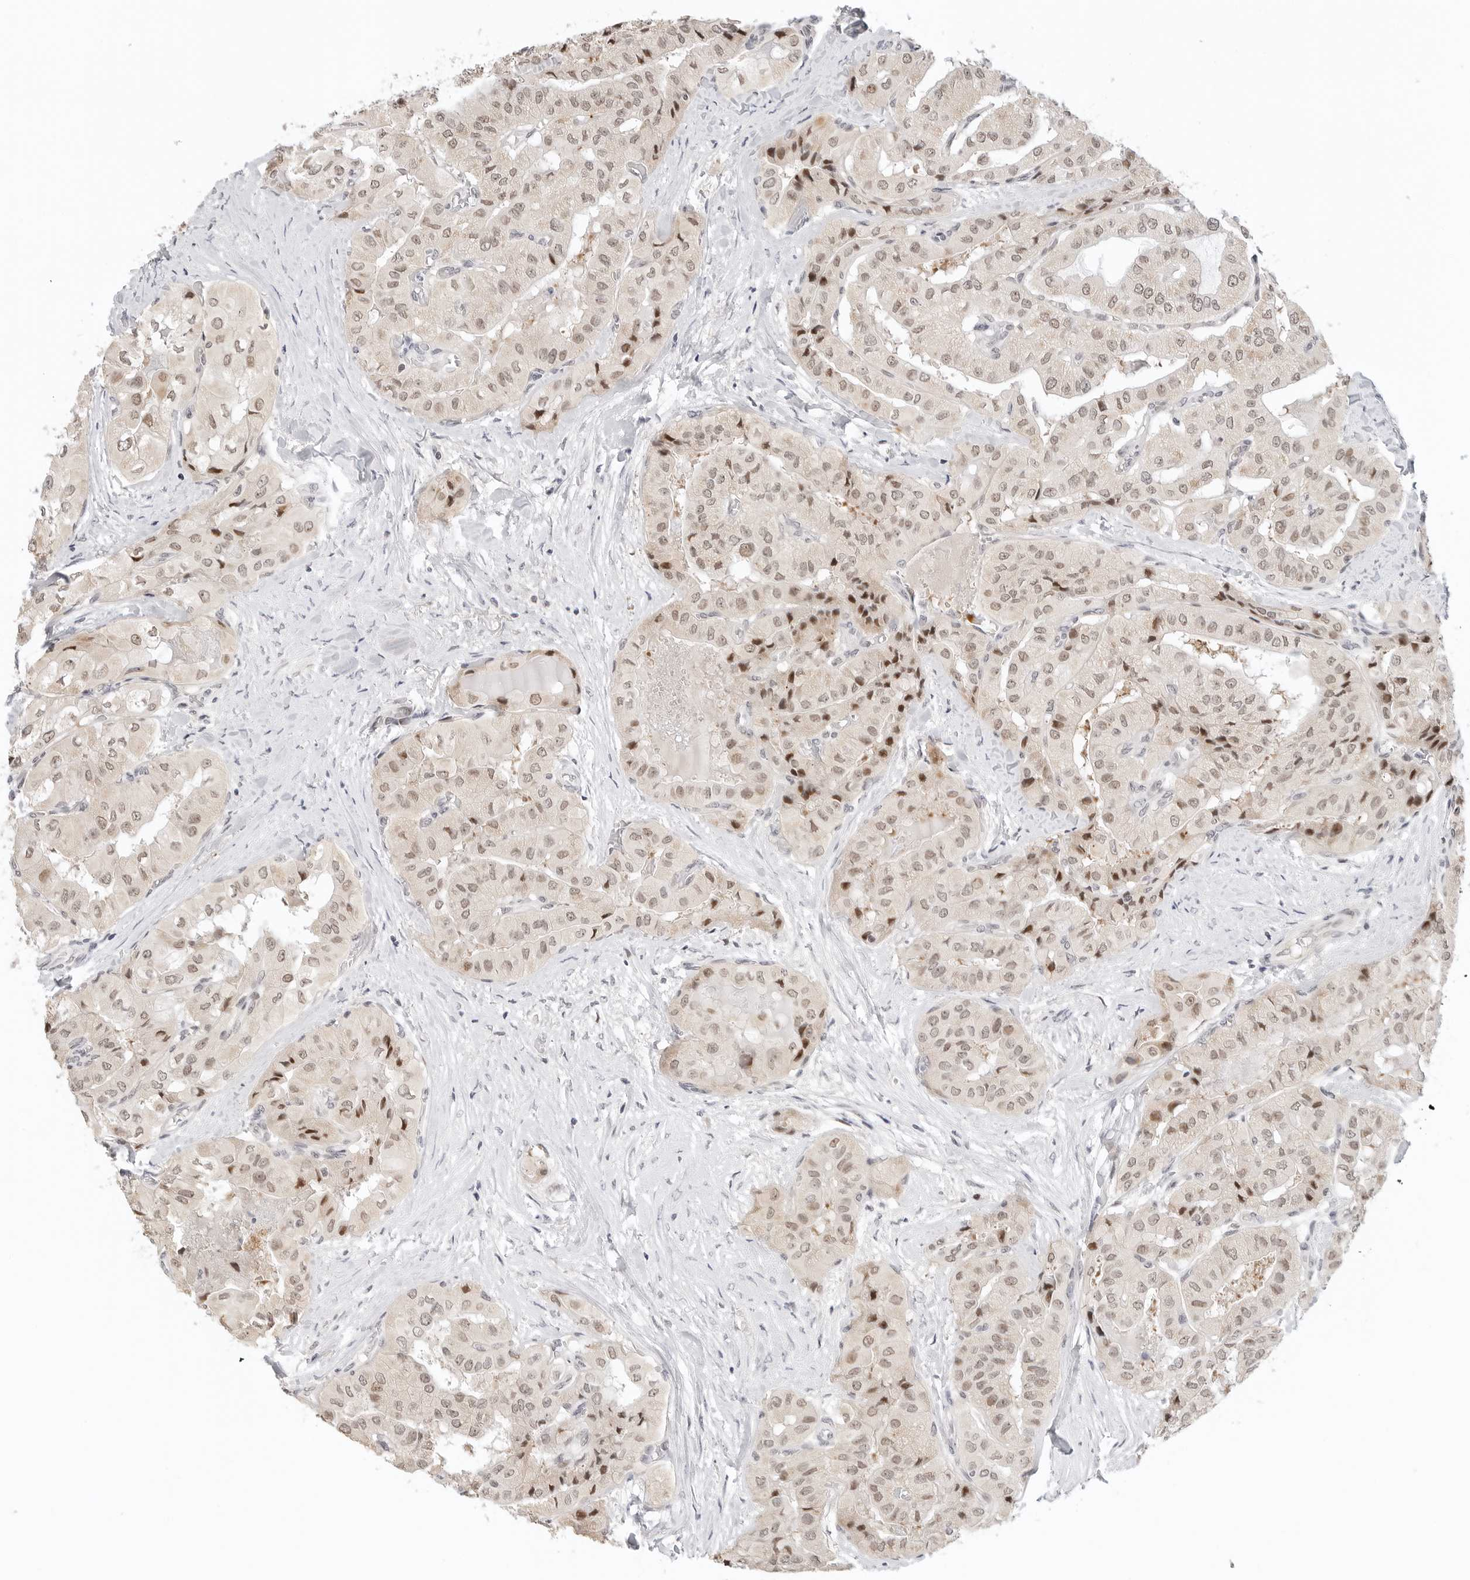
{"staining": {"intensity": "strong", "quantity": "<25%", "location": "nuclear"}, "tissue": "thyroid cancer", "cell_type": "Tumor cells", "image_type": "cancer", "snomed": [{"axis": "morphology", "description": "Papillary adenocarcinoma, NOS"}, {"axis": "topography", "description": "Thyroid gland"}], "caption": "This histopathology image reveals immunohistochemistry staining of thyroid papillary adenocarcinoma, with medium strong nuclear staining in about <25% of tumor cells.", "gene": "TSEN2", "patient": {"sex": "female", "age": 59}}